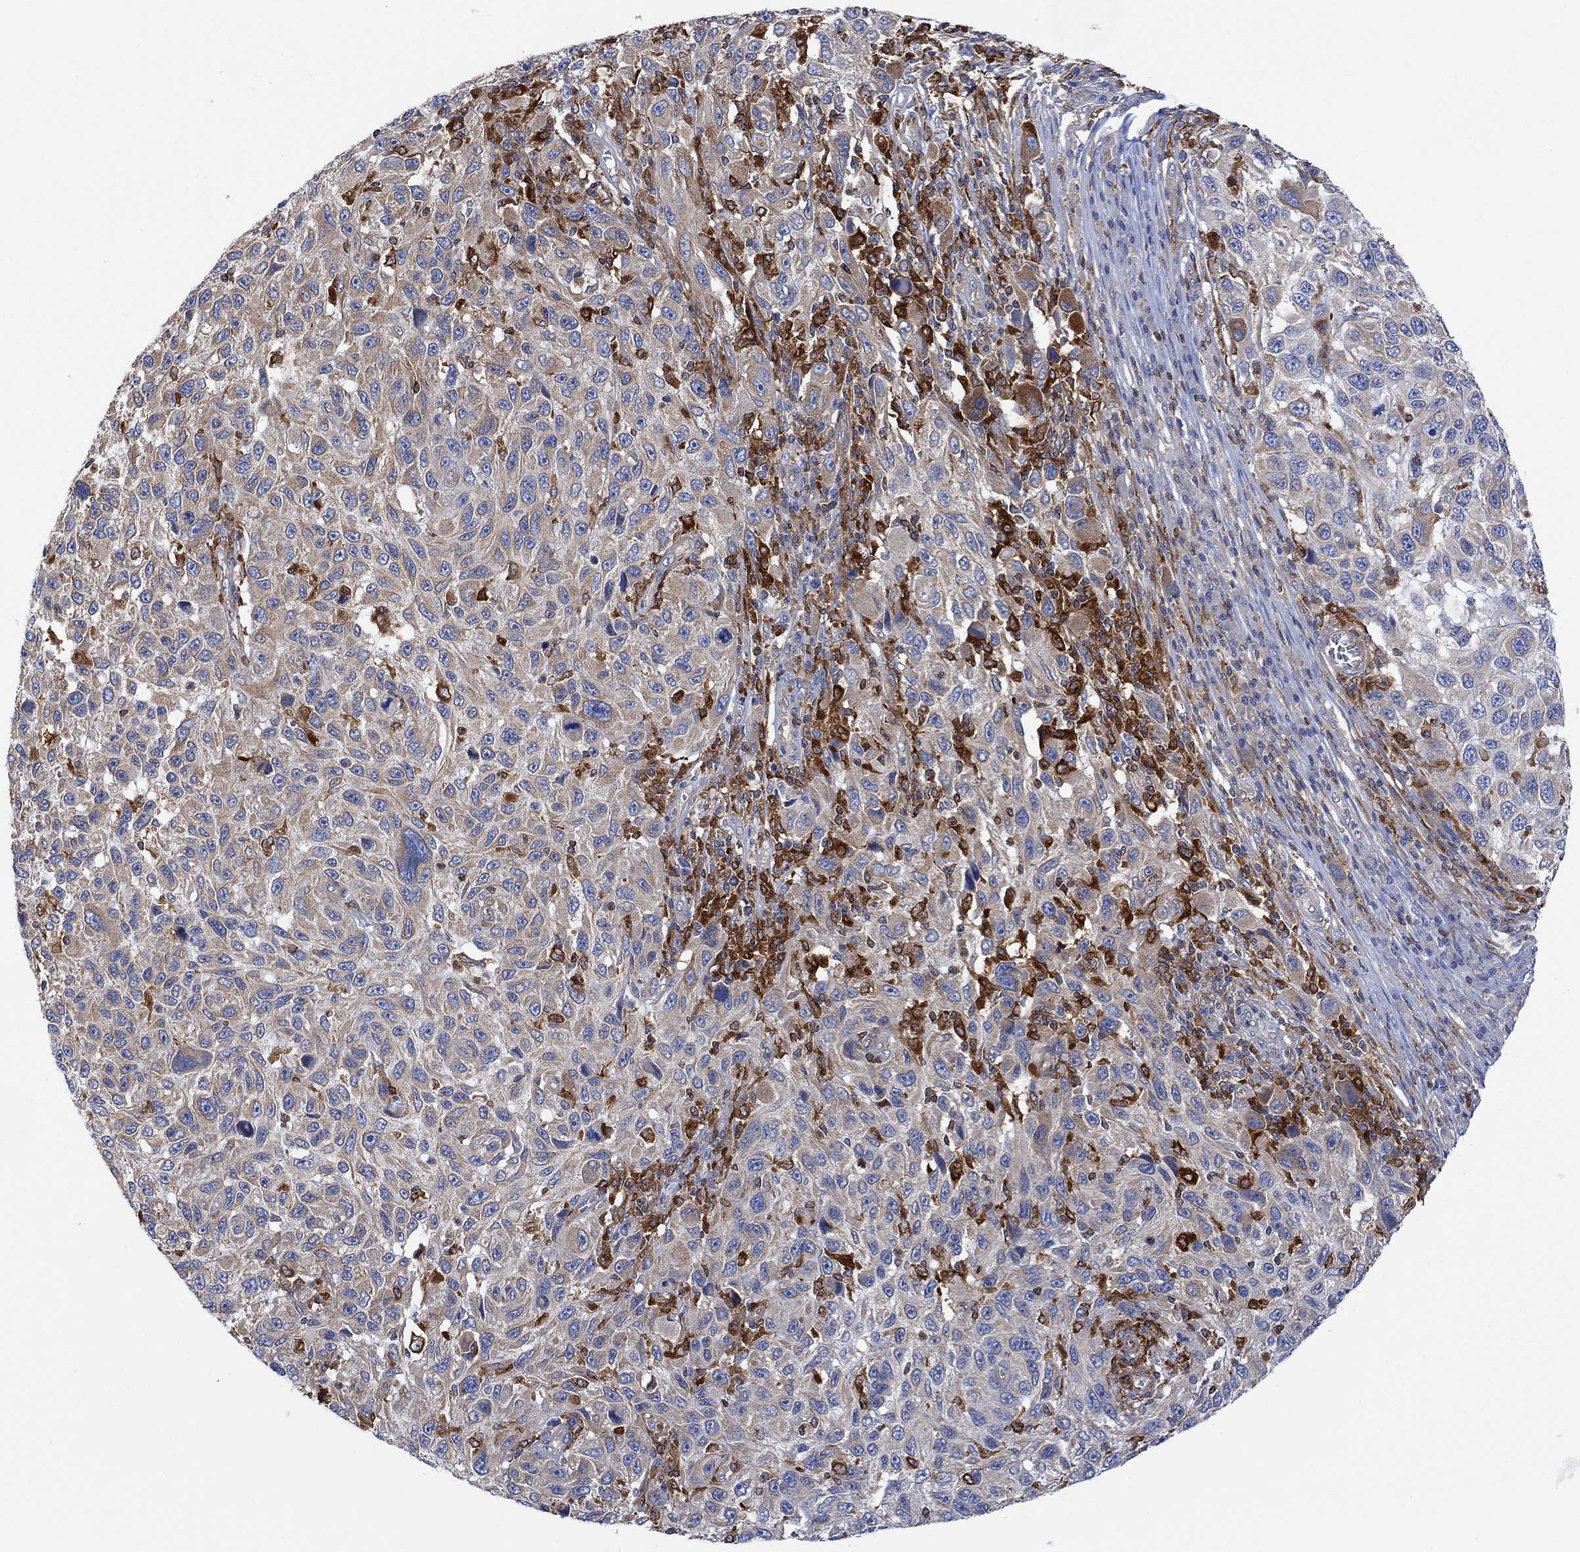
{"staining": {"intensity": "moderate", "quantity": "25%-75%", "location": "cytoplasmic/membranous"}, "tissue": "melanoma", "cell_type": "Tumor cells", "image_type": "cancer", "snomed": [{"axis": "morphology", "description": "Malignant melanoma, NOS"}, {"axis": "topography", "description": "Skin"}], "caption": "Malignant melanoma was stained to show a protein in brown. There is medium levels of moderate cytoplasmic/membranous staining in about 25%-75% of tumor cells.", "gene": "GBP5", "patient": {"sex": "male", "age": 53}}